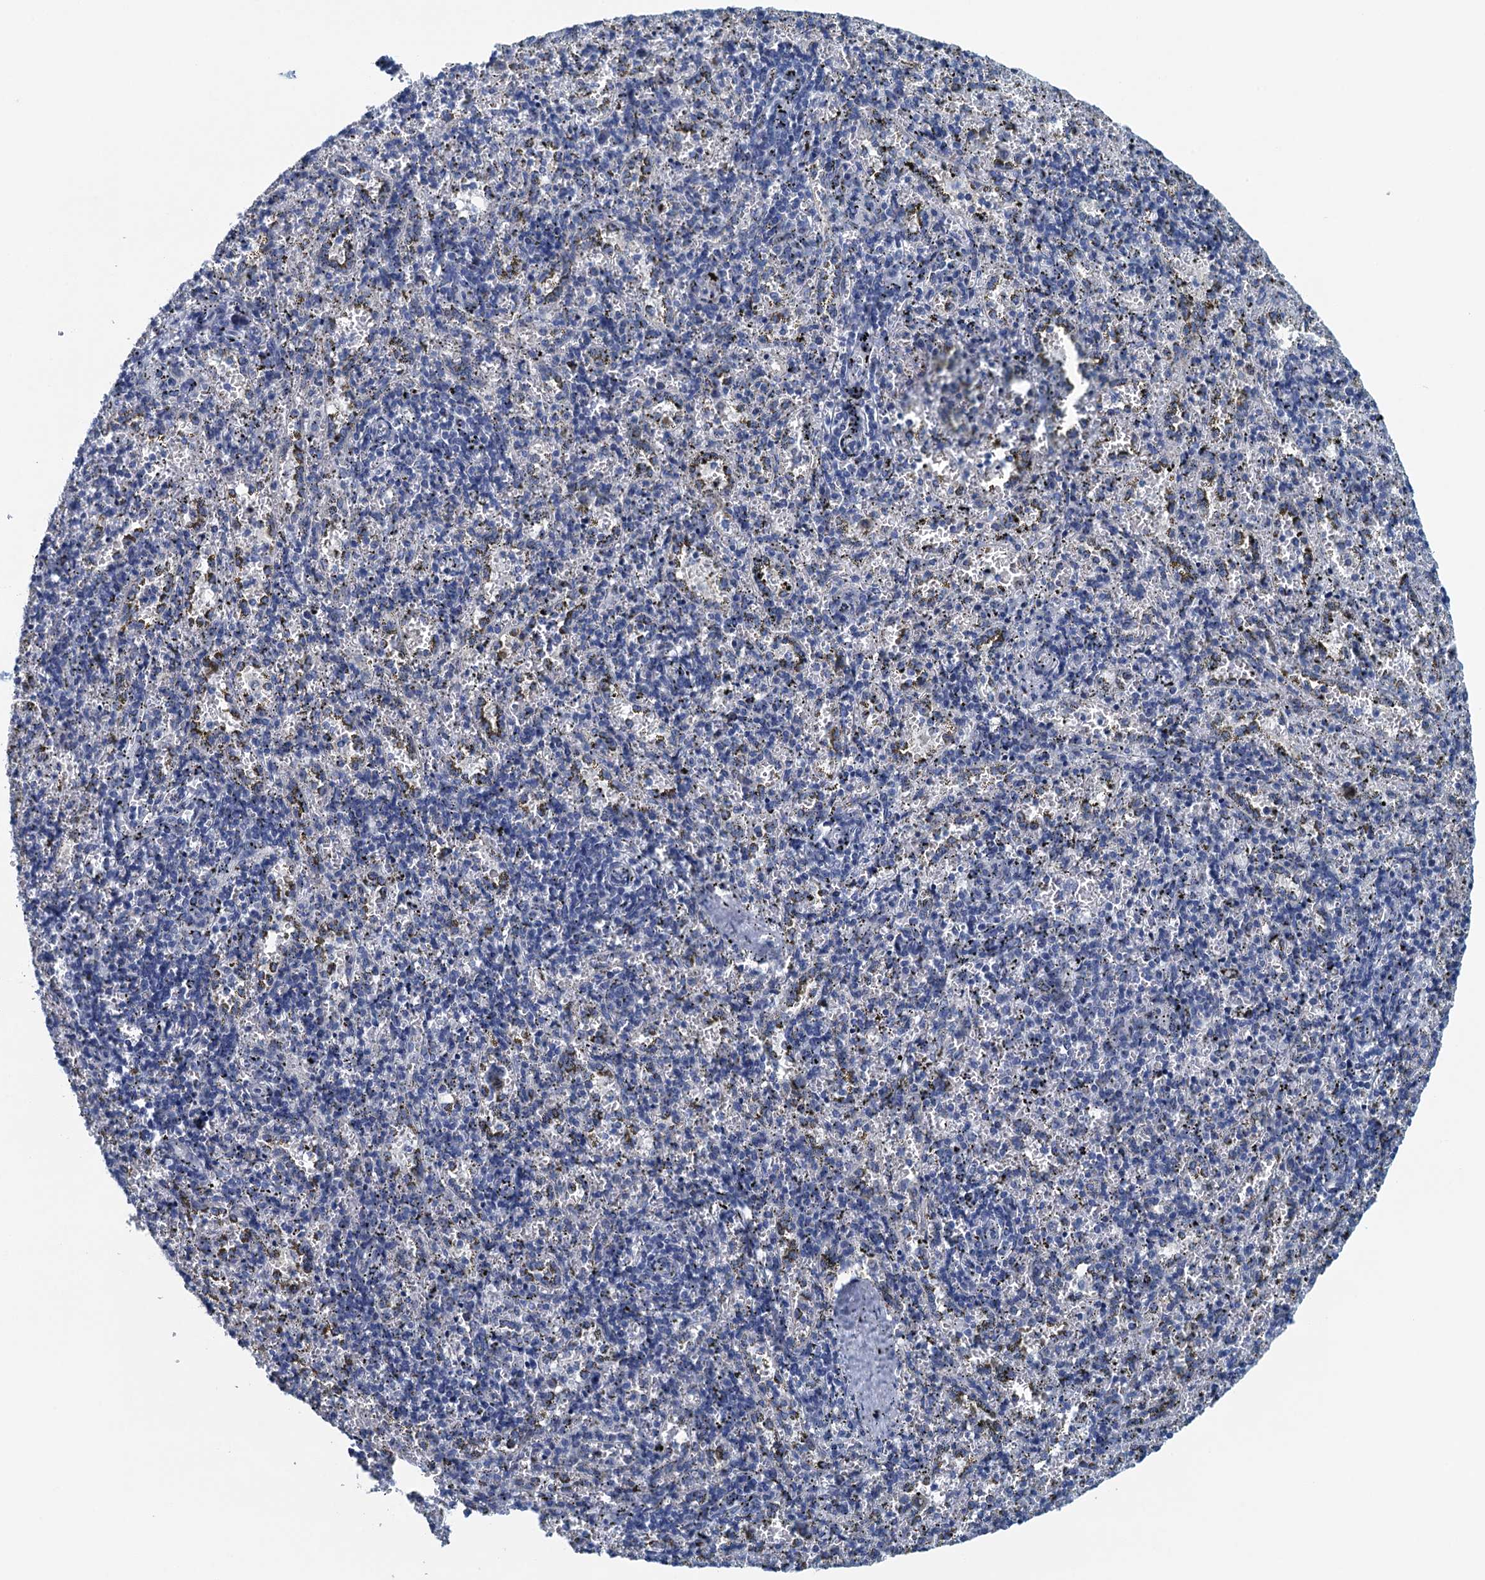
{"staining": {"intensity": "negative", "quantity": "none", "location": "none"}, "tissue": "spleen", "cell_type": "Cells in red pulp", "image_type": "normal", "snomed": [{"axis": "morphology", "description": "Normal tissue, NOS"}, {"axis": "topography", "description": "Spleen"}], "caption": "Immunohistochemistry histopathology image of normal spleen stained for a protein (brown), which shows no positivity in cells in red pulp. Nuclei are stained in blue.", "gene": "C16orf95", "patient": {"sex": "male", "age": 11}}